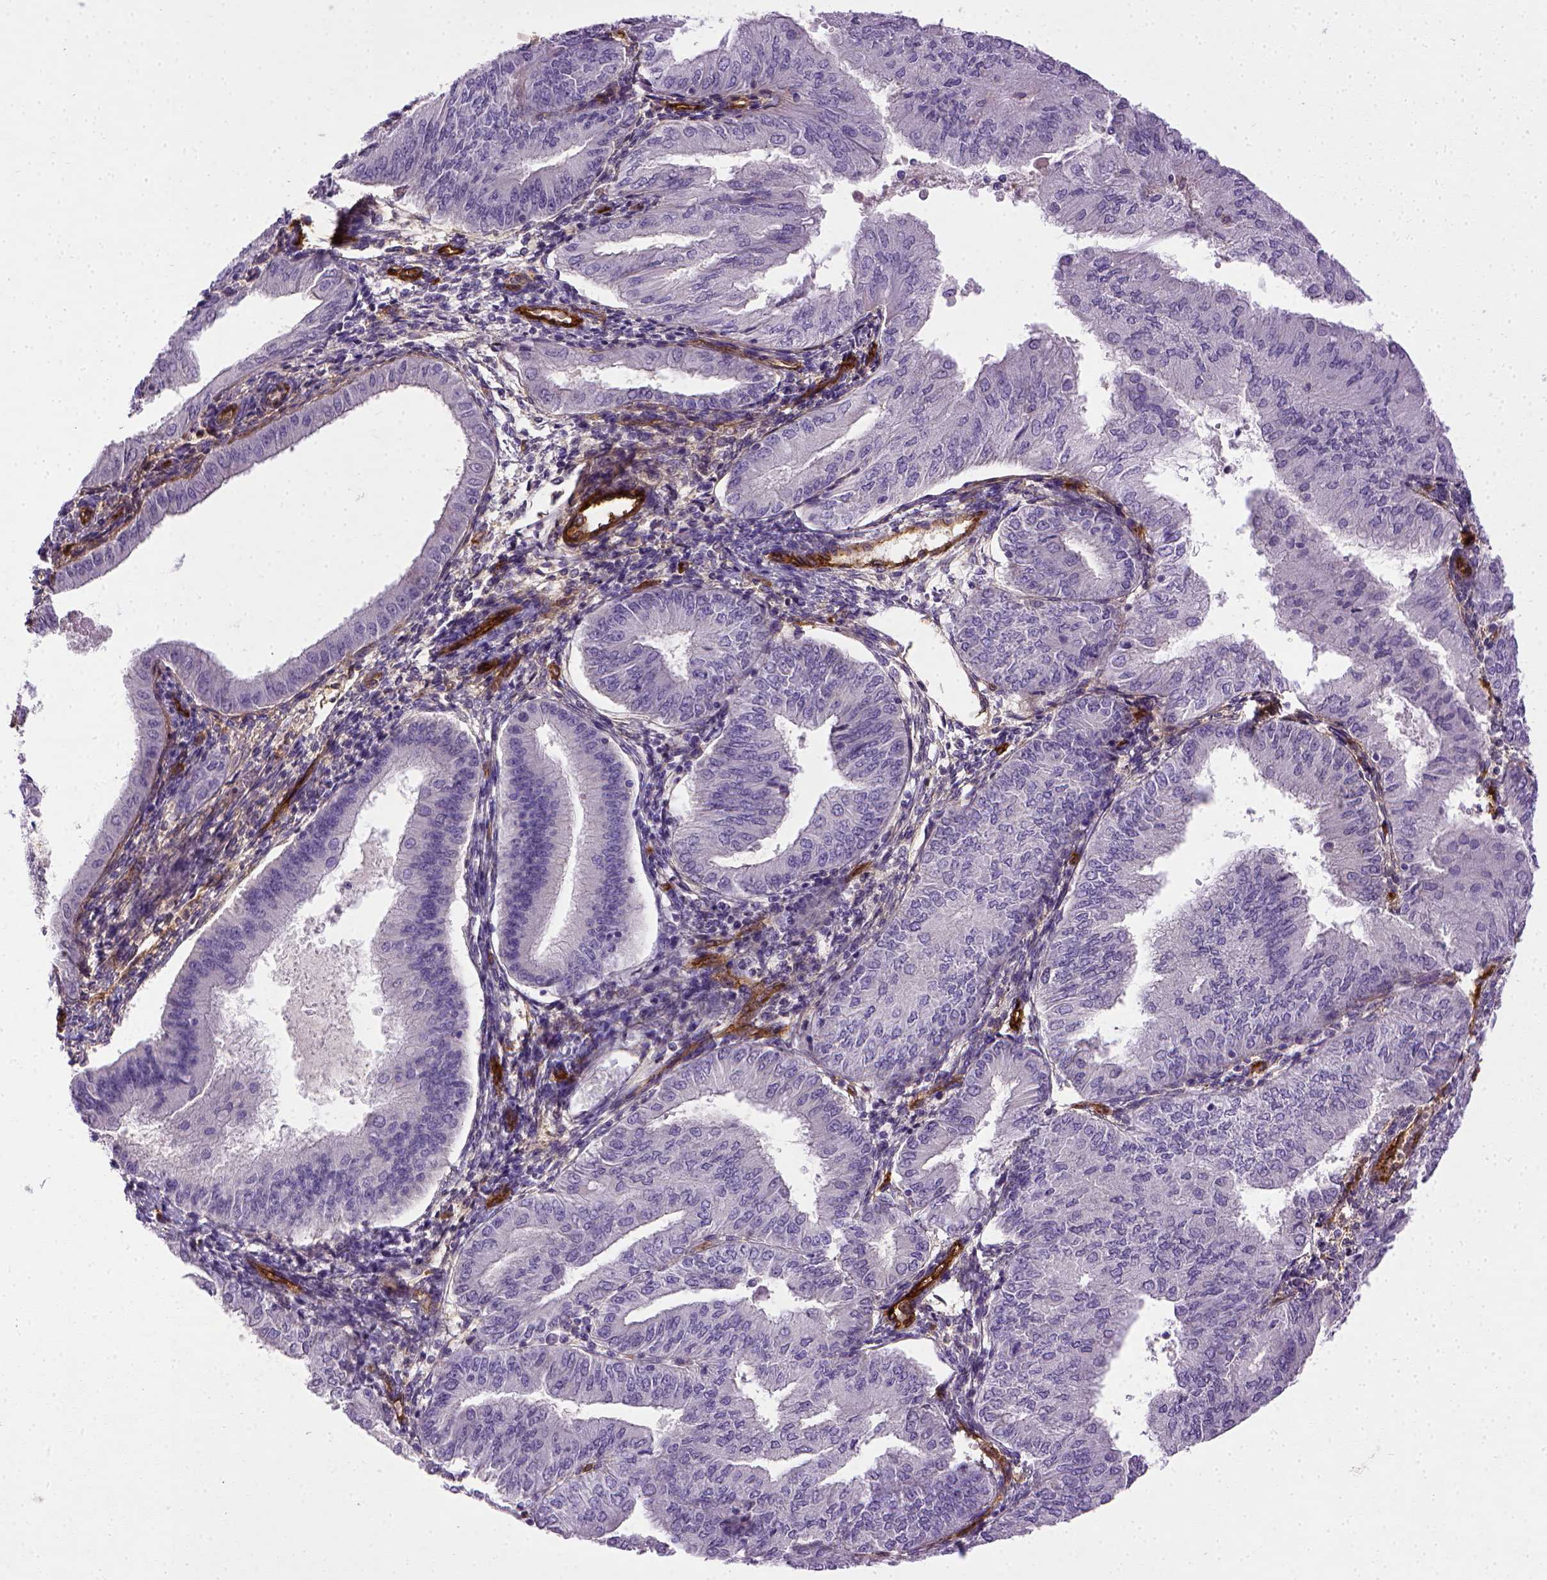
{"staining": {"intensity": "negative", "quantity": "none", "location": "none"}, "tissue": "endometrial cancer", "cell_type": "Tumor cells", "image_type": "cancer", "snomed": [{"axis": "morphology", "description": "Adenocarcinoma, NOS"}, {"axis": "topography", "description": "Endometrium"}], "caption": "An image of human endometrial cancer (adenocarcinoma) is negative for staining in tumor cells.", "gene": "ENG", "patient": {"sex": "female", "age": 53}}